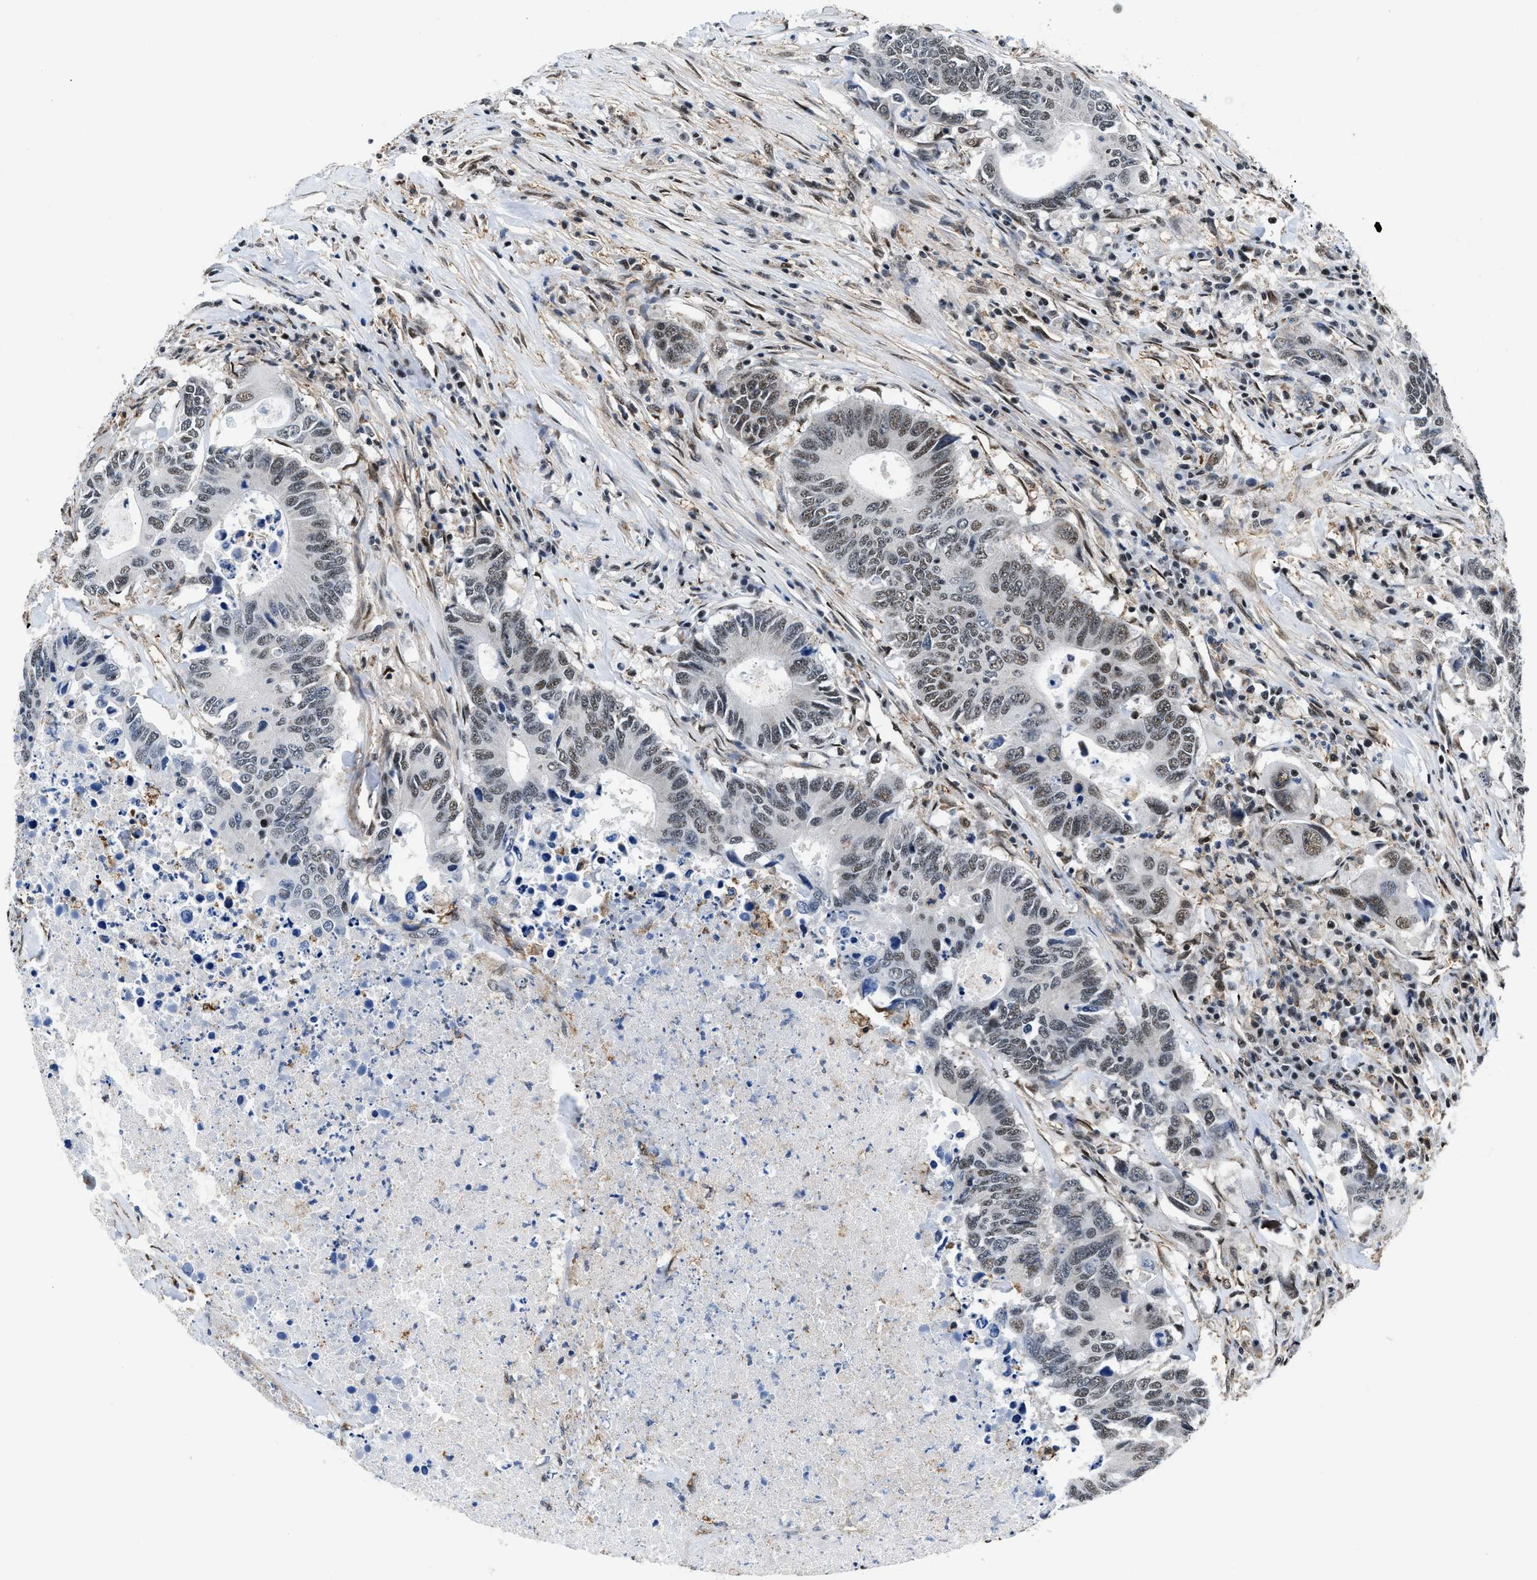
{"staining": {"intensity": "moderate", "quantity": "25%-75%", "location": "nuclear"}, "tissue": "colorectal cancer", "cell_type": "Tumor cells", "image_type": "cancer", "snomed": [{"axis": "morphology", "description": "Adenocarcinoma, NOS"}, {"axis": "topography", "description": "Colon"}], "caption": "Tumor cells show moderate nuclear expression in about 25%-75% of cells in colorectal adenocarcinoma. (Stains: DAB (3,3'-diaminobenzidine) in brown, nuclei in blue, Microscopy: brightfield microscopy at high magnification).", "gene": "HNRNPH2", "patient": {"sex": "male", "age": 71}}